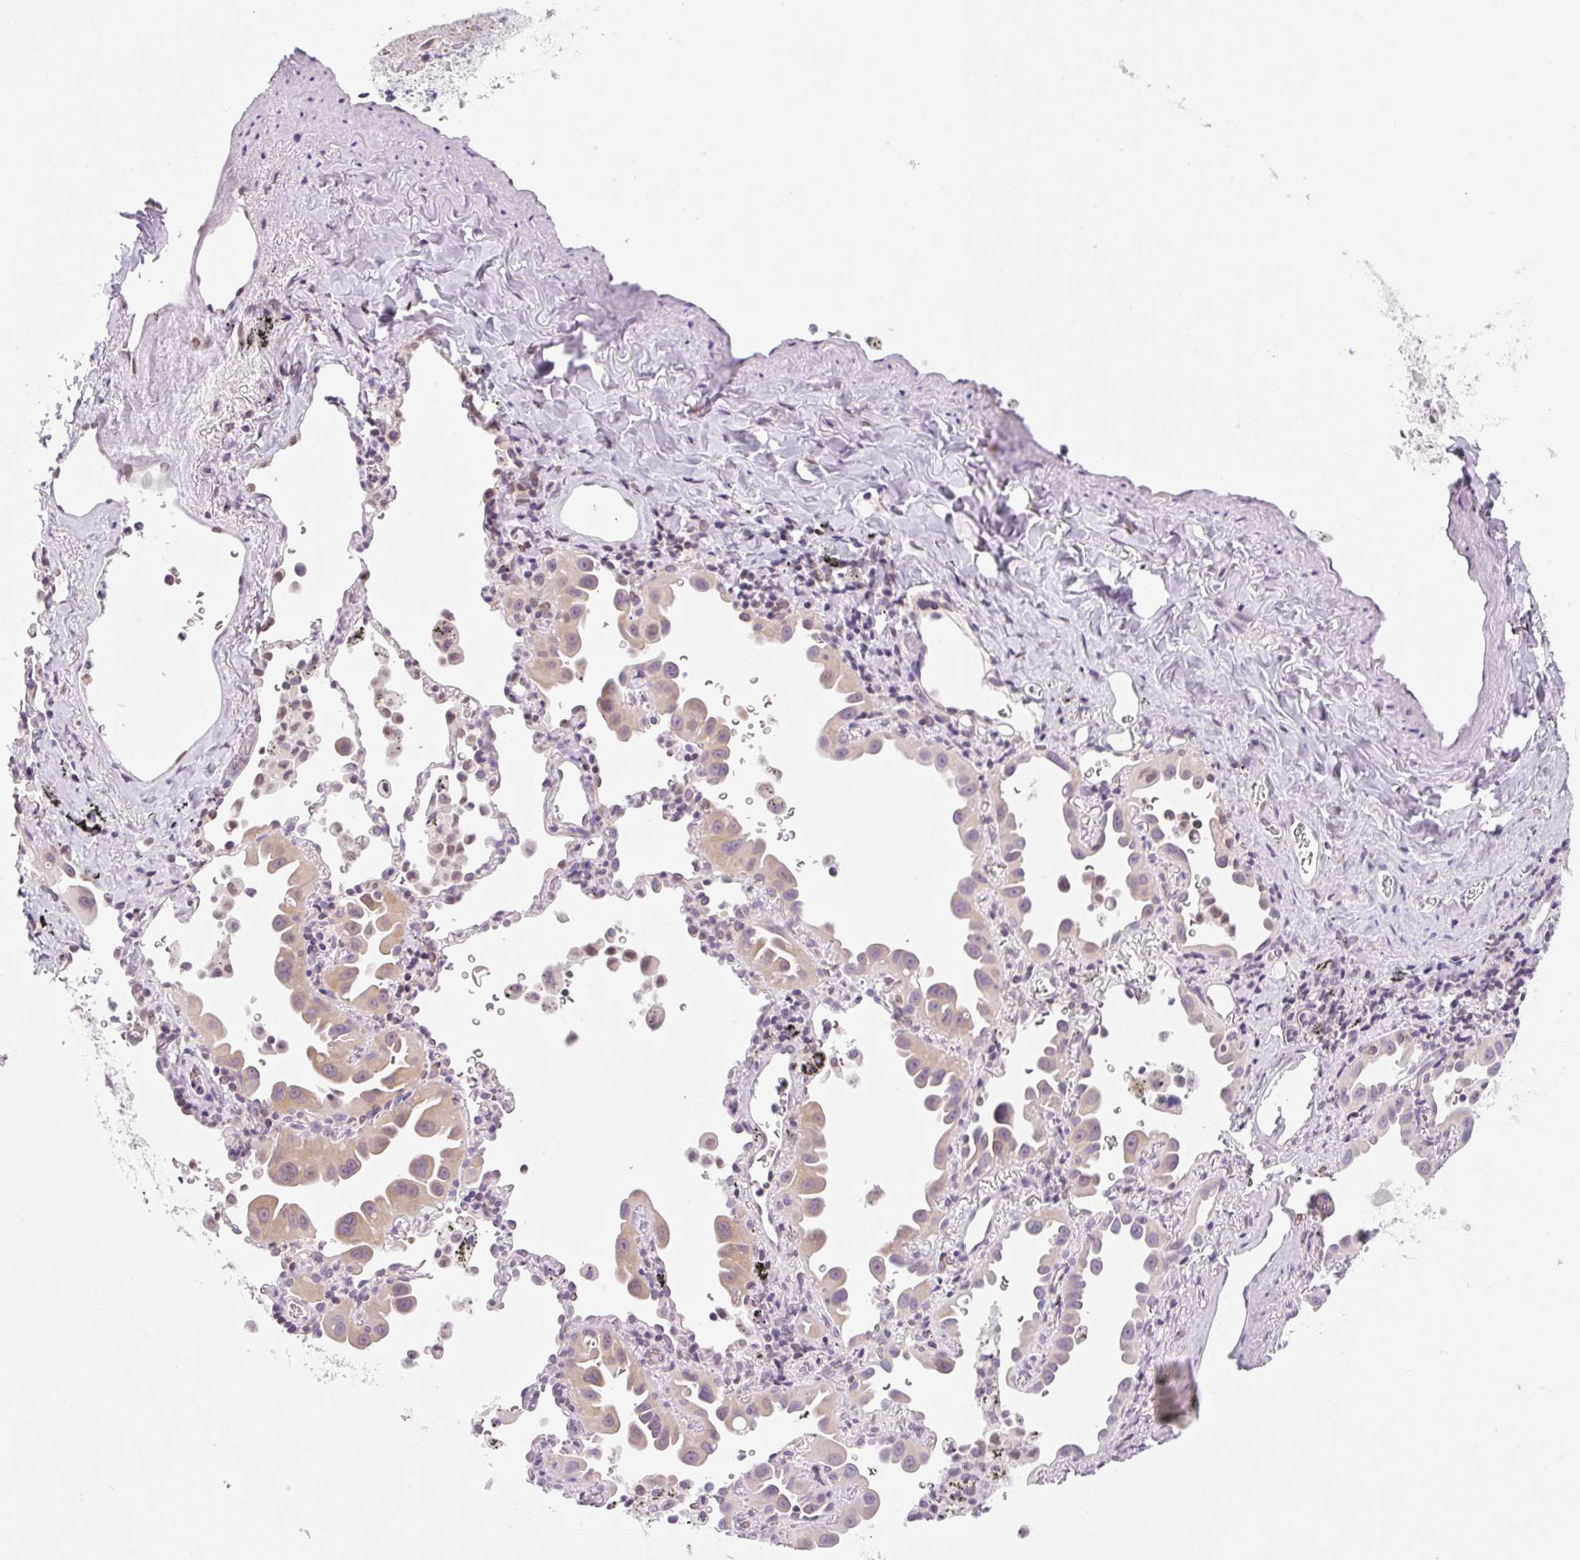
{"staining": {"intensity": "weak", "quantity": "<25%", "location": "cytoplasmic/membranous"}, "tissue": "lung cancer", "cell_type": "Tumor cells", "image_type": "cancer", "snomed": [{"axis": "morphology", "description": "Adenocarcinoma, NOS"}, {"axis": "topography", "description": "Lung"}], "caption": "Tumor cells show no significant positivity in adenocarcinoma (lung). (DAB IHC visualized using brightfield microscopy, high magnification).", "gene": "SYNE3", "patient": {"sex": "male", "age": 68}}